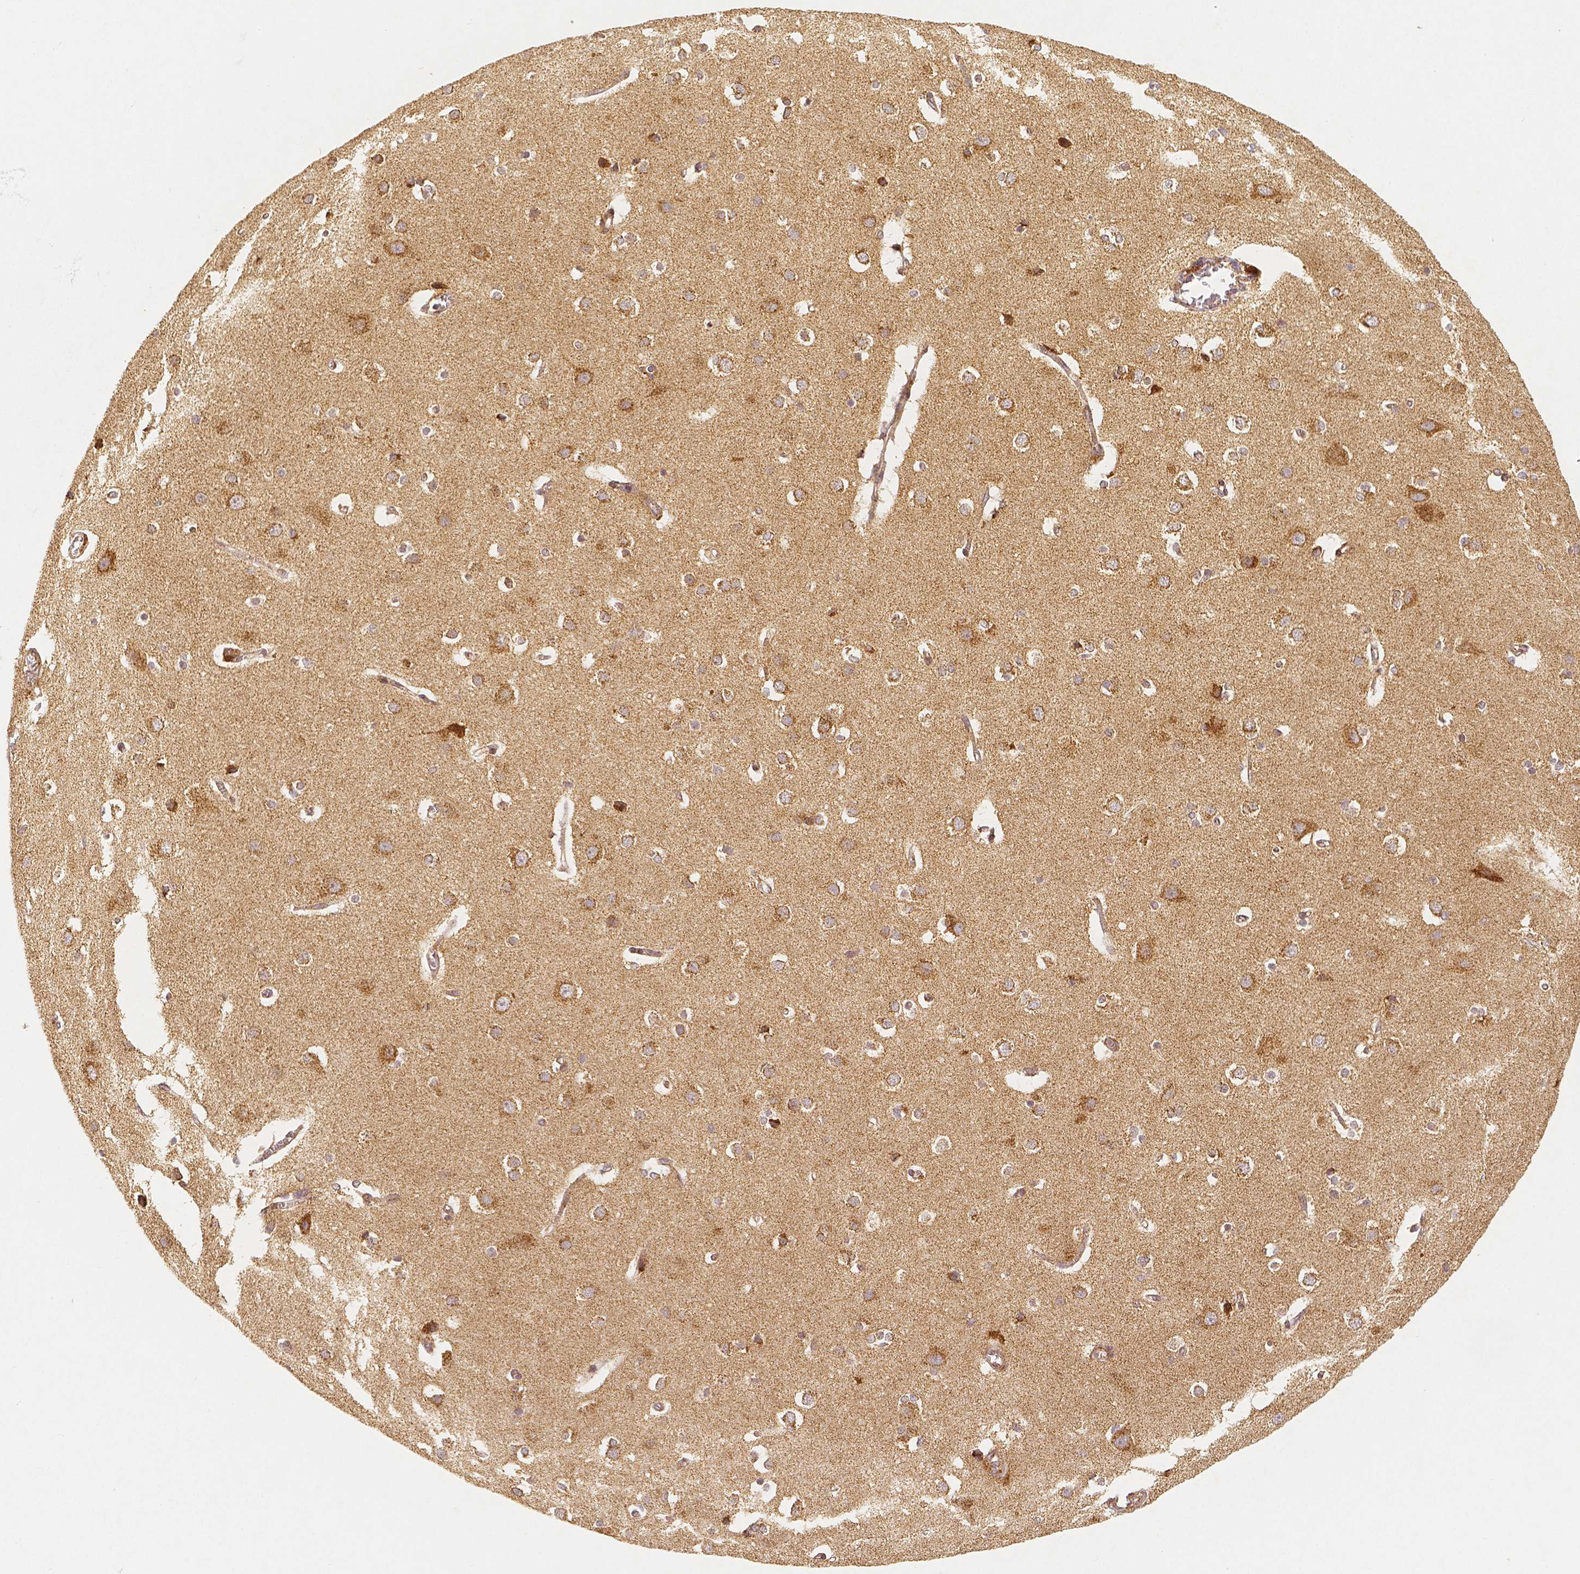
{"staining": {"intensity": "moderate", "quantity": ">75%", "location": "cytoplasmic/membranous"}, "tissue": "cerebral cortex", "cell_type": "Endothelial cells", "image_type": "normal", "snomed": [{"axis": "morphology", "description": "Normal tissue, NOS"}, {"axis": "topography", "description": "Cerebral cortex"}], "caption": "Benign cerebral cortex exhibits moderate cytoplasmic/membranous expression in about >75% of endothelial cells.", "gene": "PGAM5", "patient": {"sex": "male", "age": 37}}